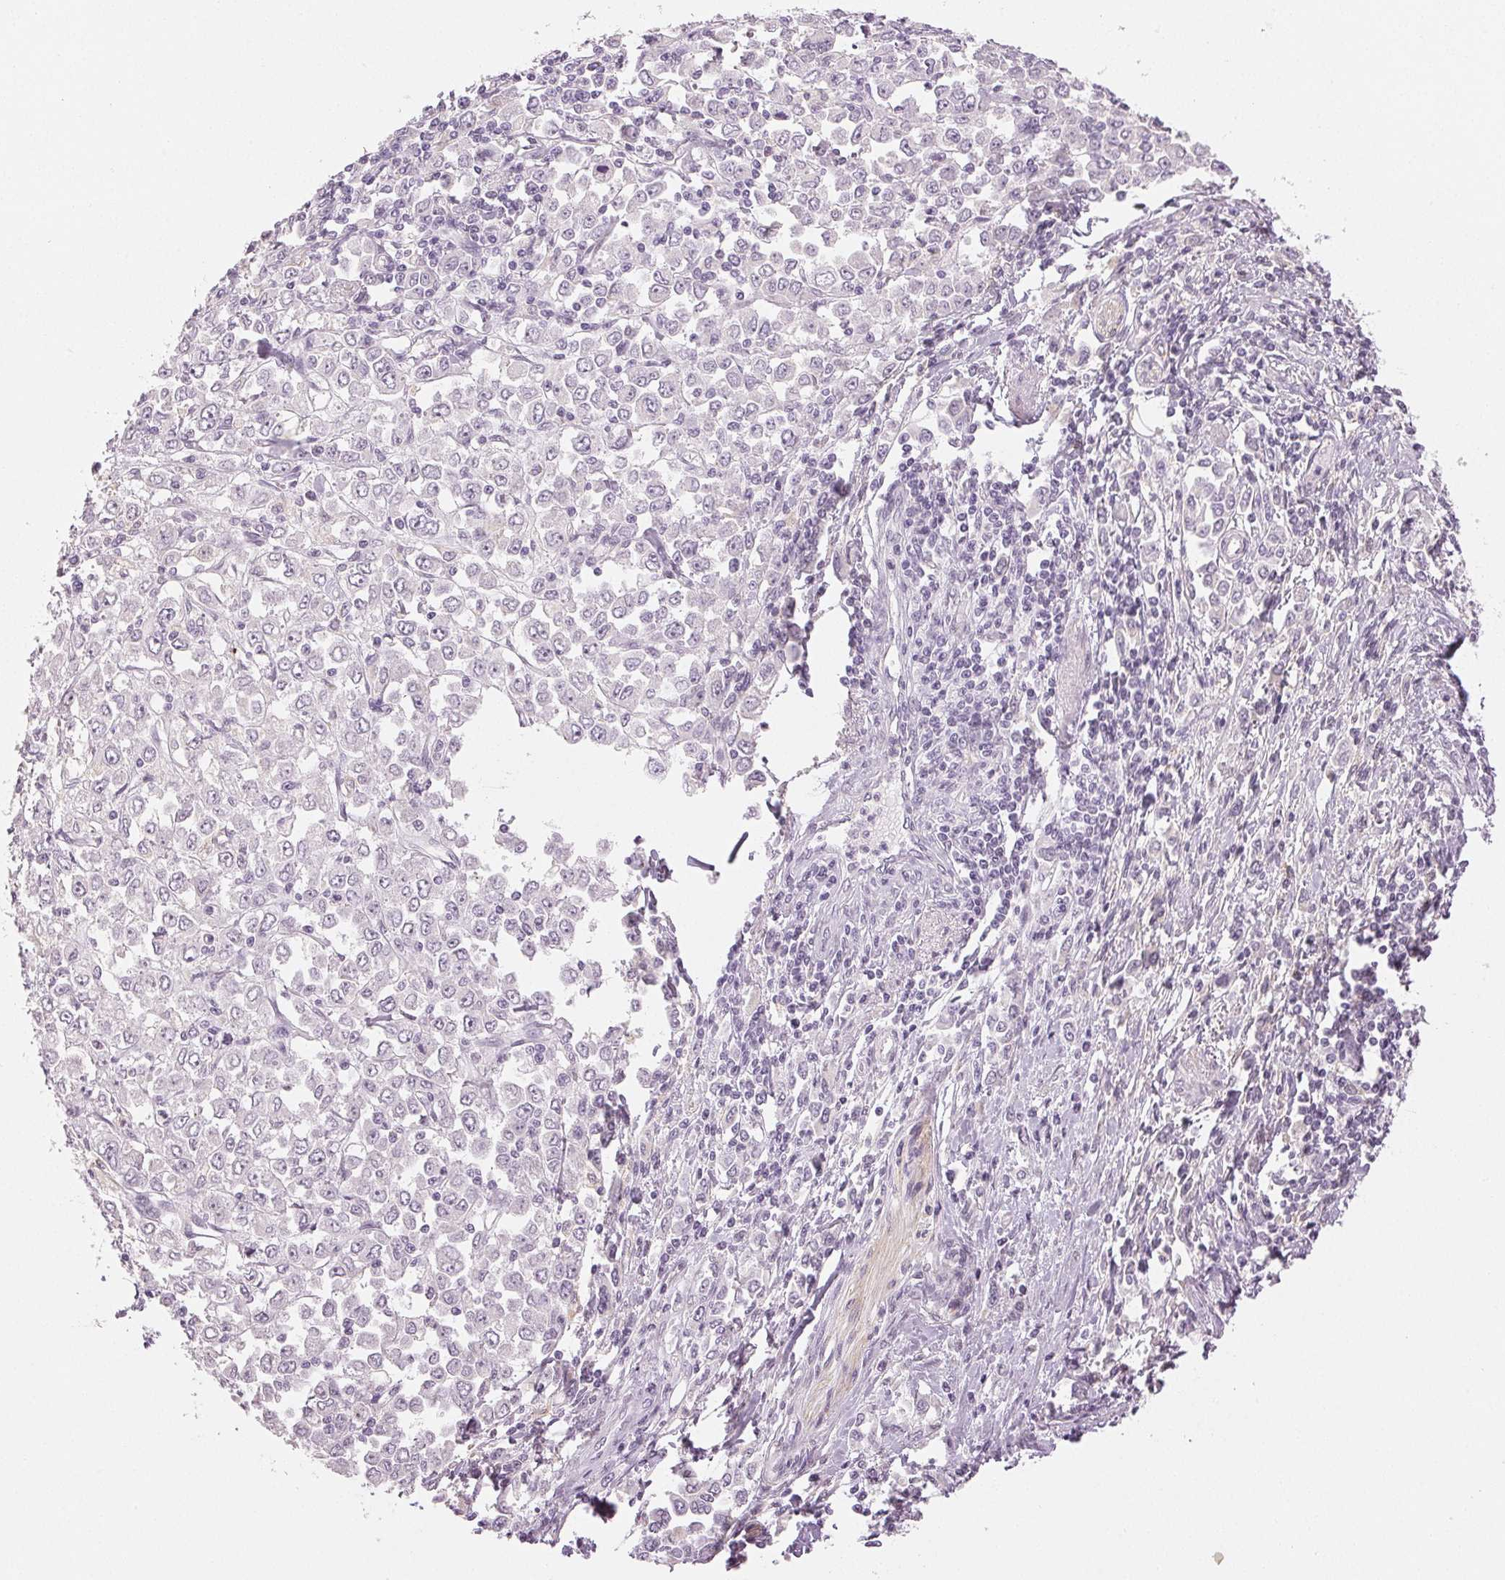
{"staining": {"intensity": "negative", "quantity": "none", "location": "none"}, "tissue": "stomach cancer", "cell_type": "Tumor cells", "image_type": "cancer", "snomed": [{"axis": "morphology", "description": "Adenocarcinoma, NOS"}, {"axis": "topography", "description": "Stomach, upper"}], "caption": "A high-resolution micrograph shows immunohistochemistry staining of stomach cancer, which reveals no significant positivity in tumor cells.", "gene": "MAP1LC3A", "patient": {"sex": "male", "age": 70}}